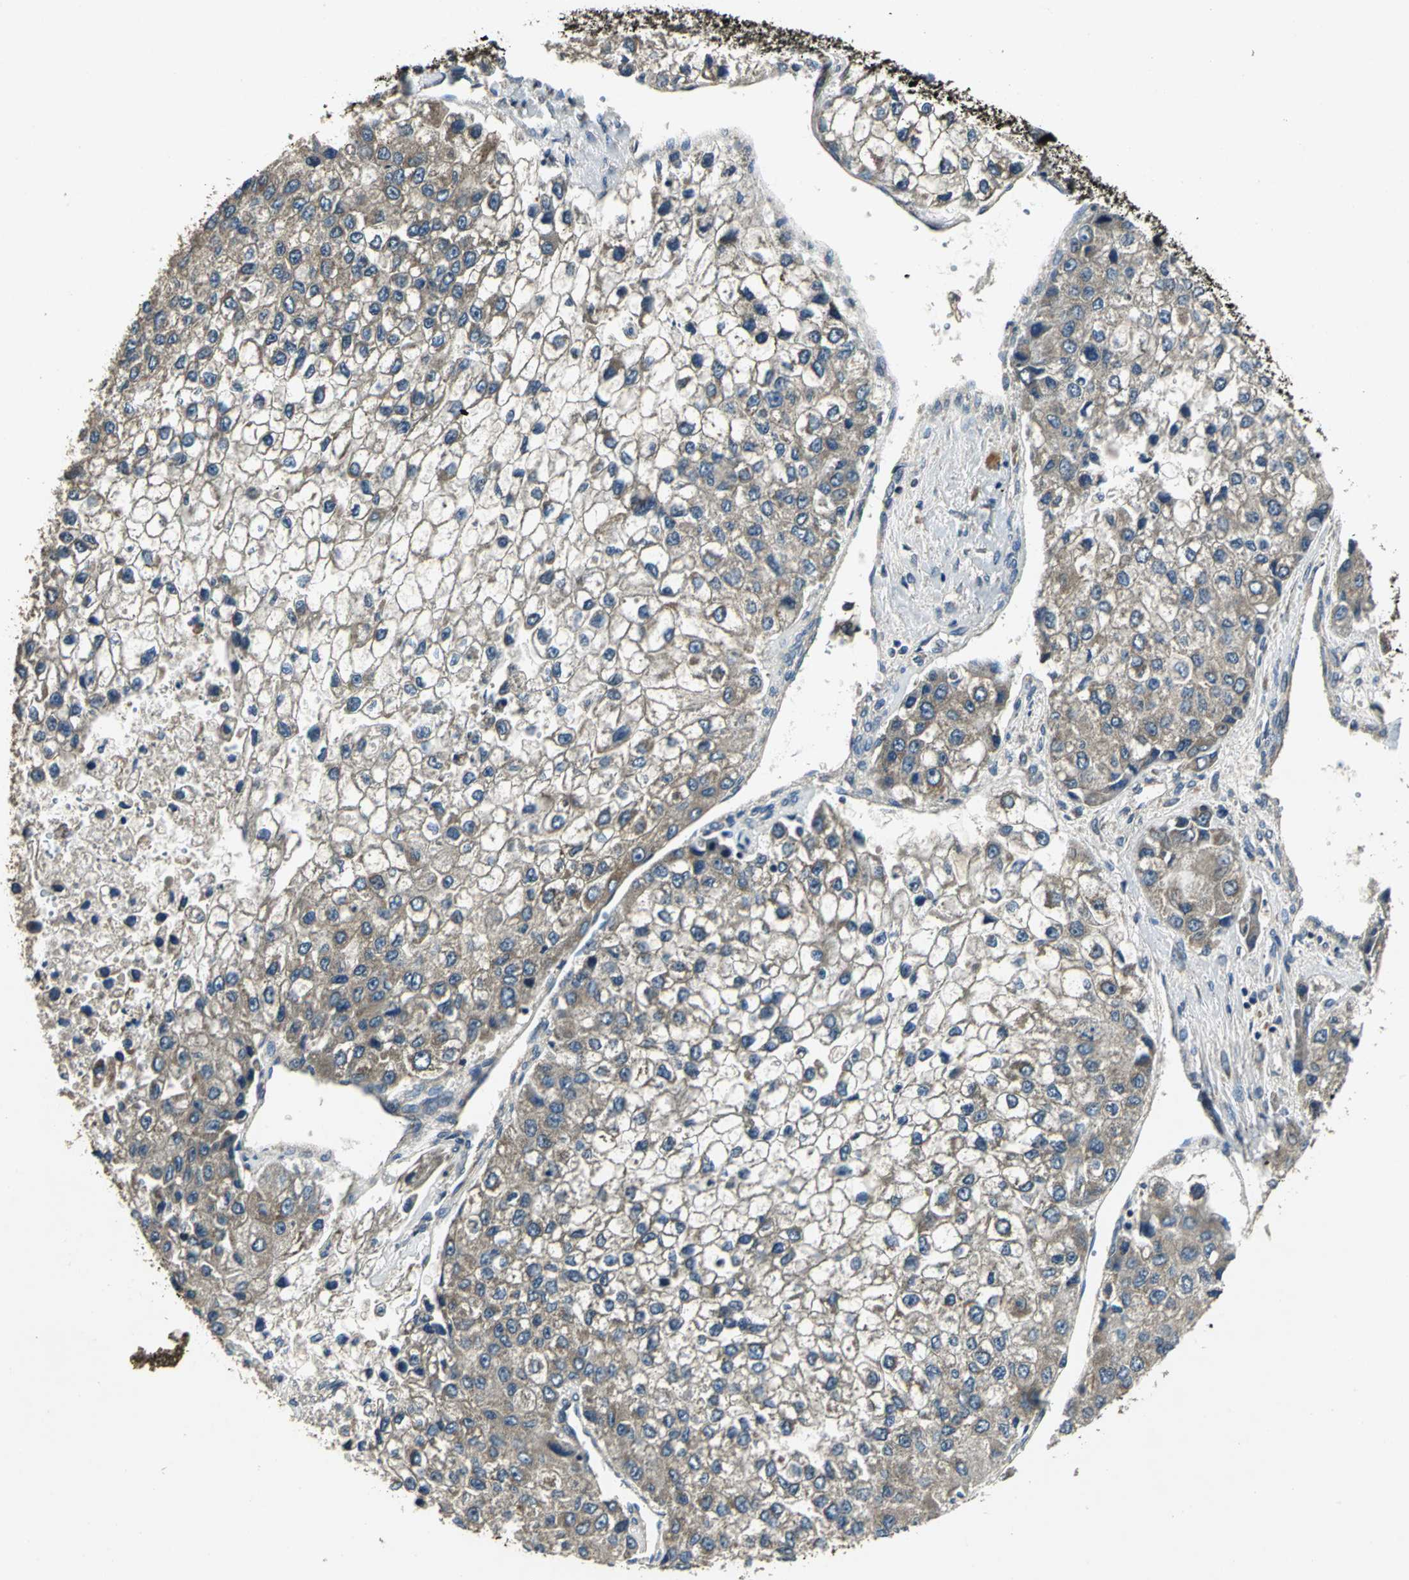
{"staining": {"intensity": "moderate", "quantity": ">75%", "location": "cytoplasmic/membranous"}, "tissue": "liver cancer", "cell_type": "Tumor cells", "image_type": "cancer", "snomed": [{"axis": "morphology", "description": "Carcinoma, Hepatocellular, NOS"}, {"axis": "topography", "description": "Liver"}], "caption": "Liver cancer (hepatocellular carcinoma) stained for a protein (brown) shows moderate cytoplasmic/membranous positive expression in approximately >75% of tumor cells.", "gene": "IRF3", "patient": {"sex": "female", "age": 66}}